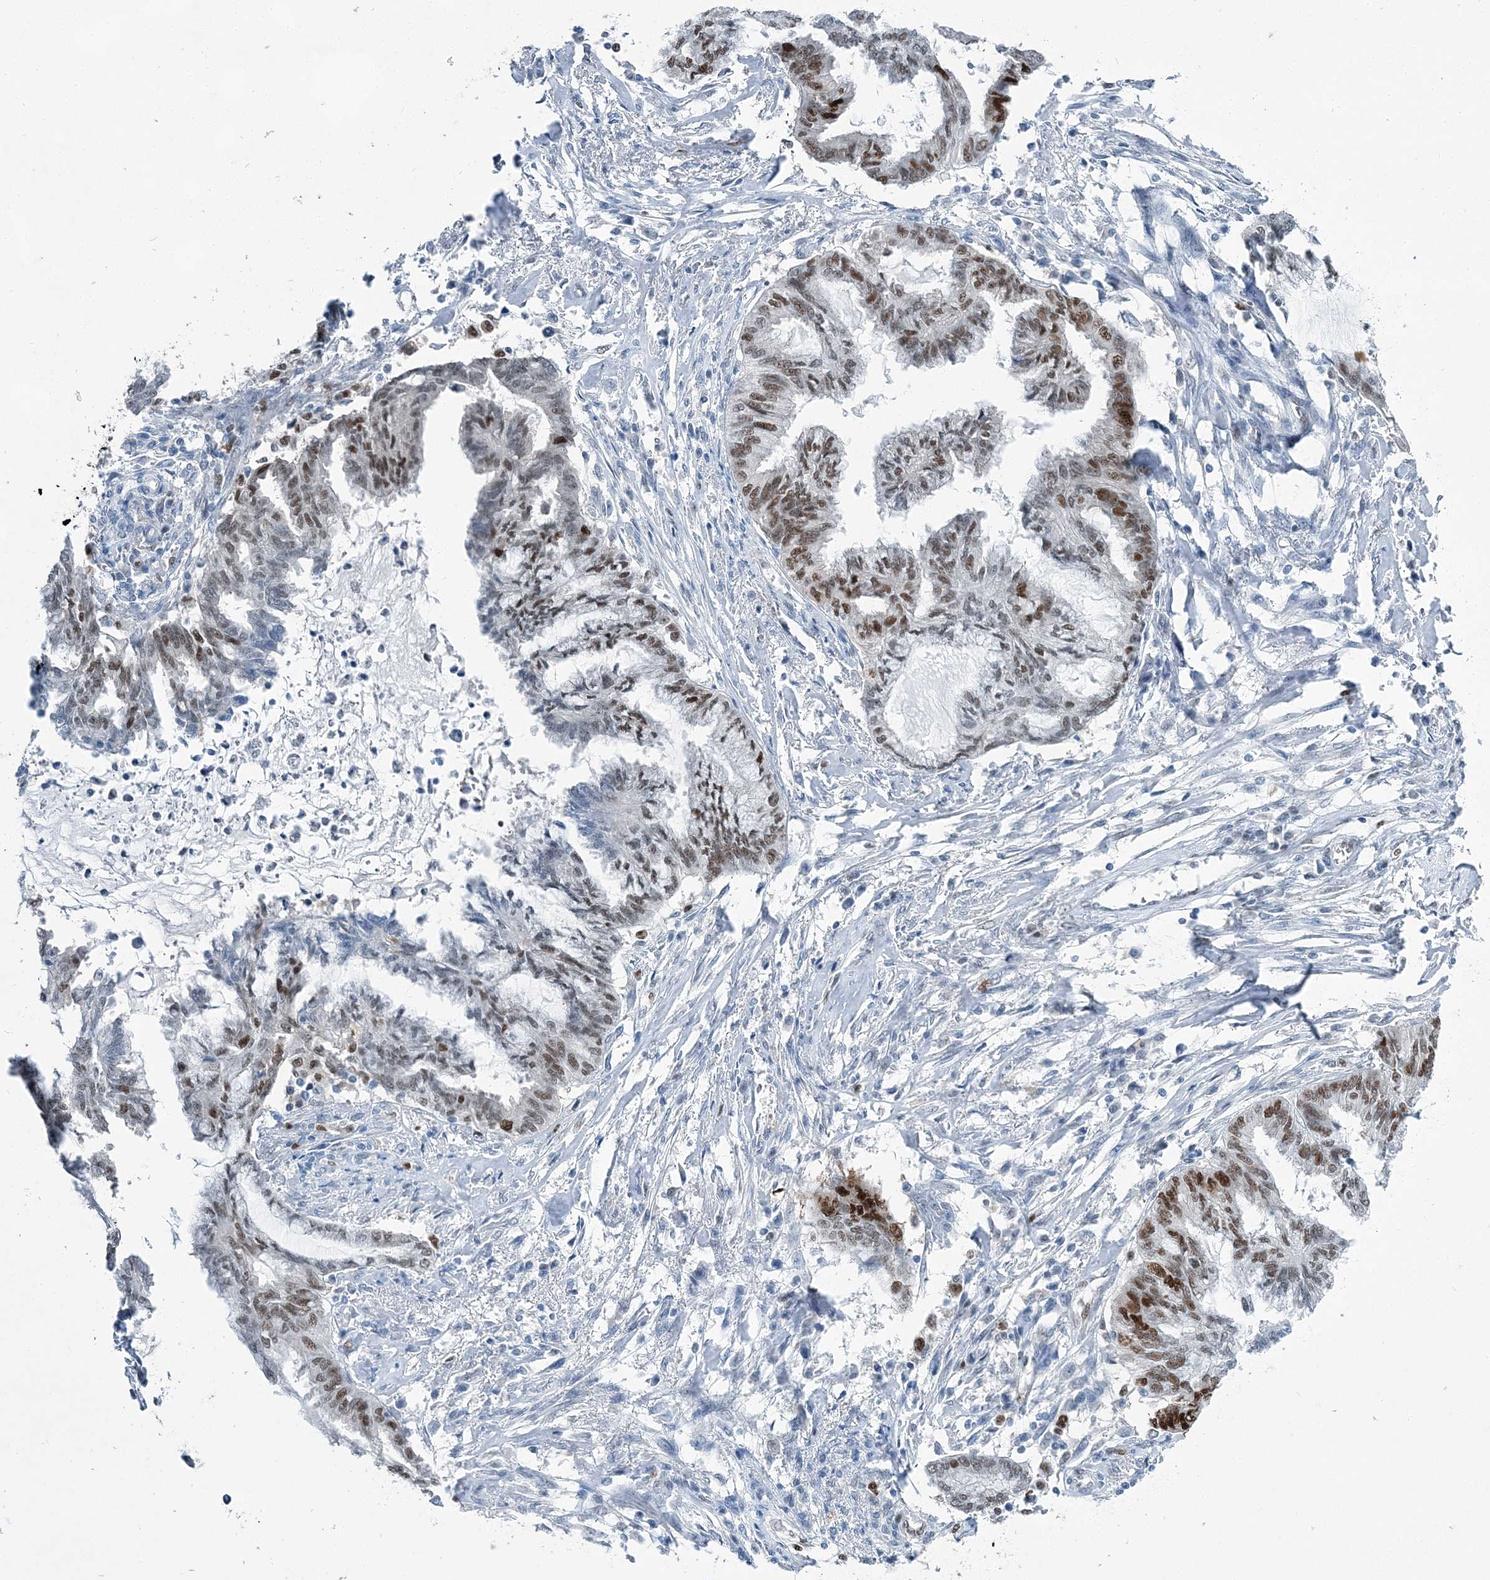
{"staining": {"intensity": "strong", "quantity": "25%-75%", "location": "nuclear"}, "tissue": "endometrial cancer", "cell_type": "Tumor cells", "image_type": "cancer", "snomed": [{"axis": "morphology", "description": "Adenocarcinoma, NOS"}, {"axis": "topography", "description": "Endometrium"}], "caption": "The immunohistochemical stain highlights strong nuclear expression in tumor cells of adenocarcinoma (endometrial) tissue.", "gene": "HAT1", "patient": {"sex": "female", "age": 86}}